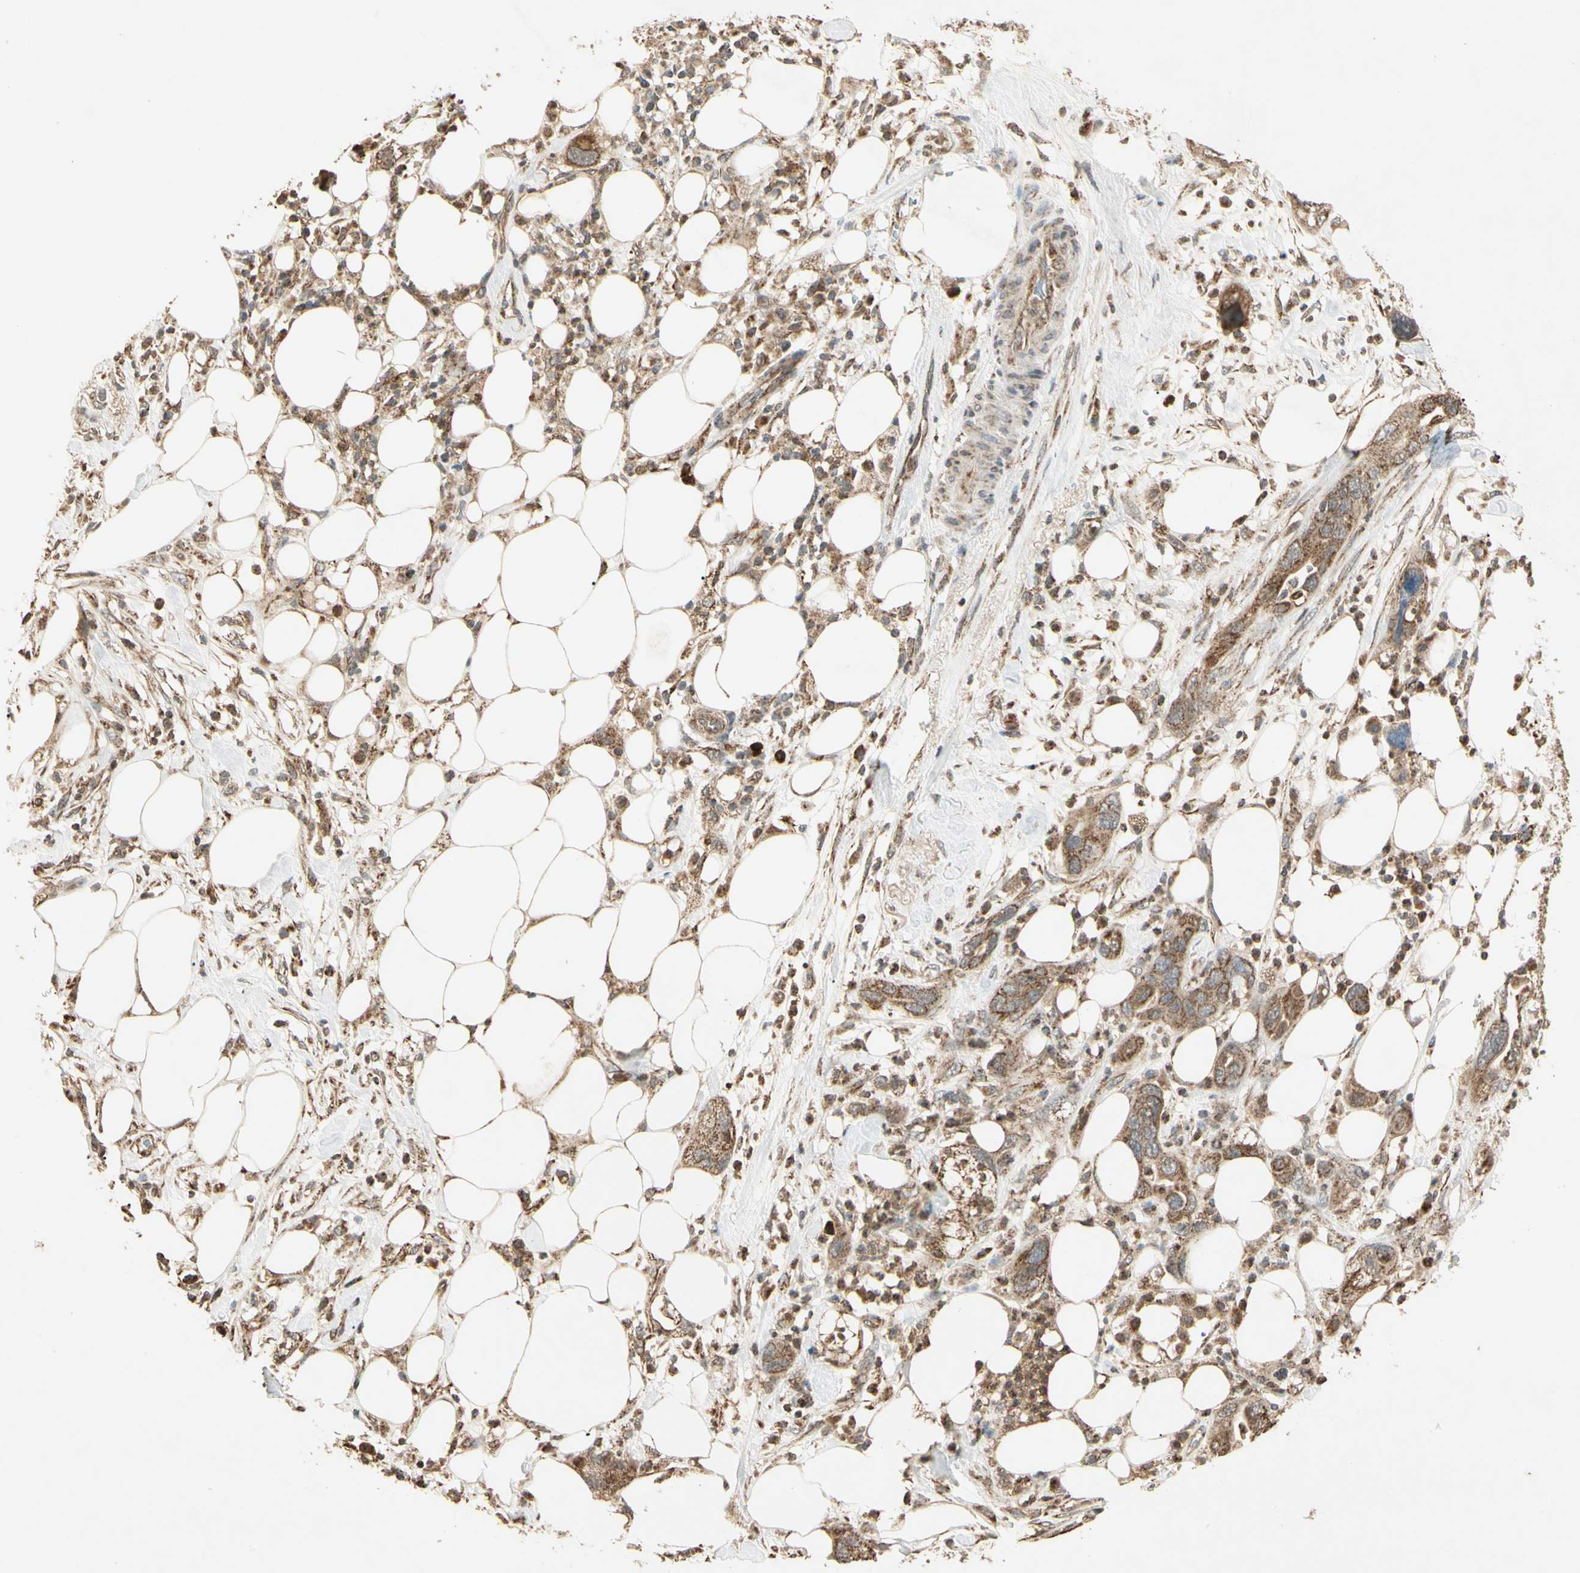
{"staining": {"intensity": "moderate", "quantity": "25%-75%", "location": "cytoplasmic/membranous"}, "tissue": "pancreatic cancer", "cell_type": "Tumor cells", "image_type": "cancer", "snomed": [{"axis": "morphology", "description": "Adenocarcinoma, NOS"}, {"axis": "topography", "description": "Pancreas"}], "caption": "Pancreatic adenocarcinoma tissue displays moderate cytoplasmic/membranous positivity in about 25%-75% of tumor cells", "gene": "PRDX5", "patient": {"sex": "female", "age": 71}}